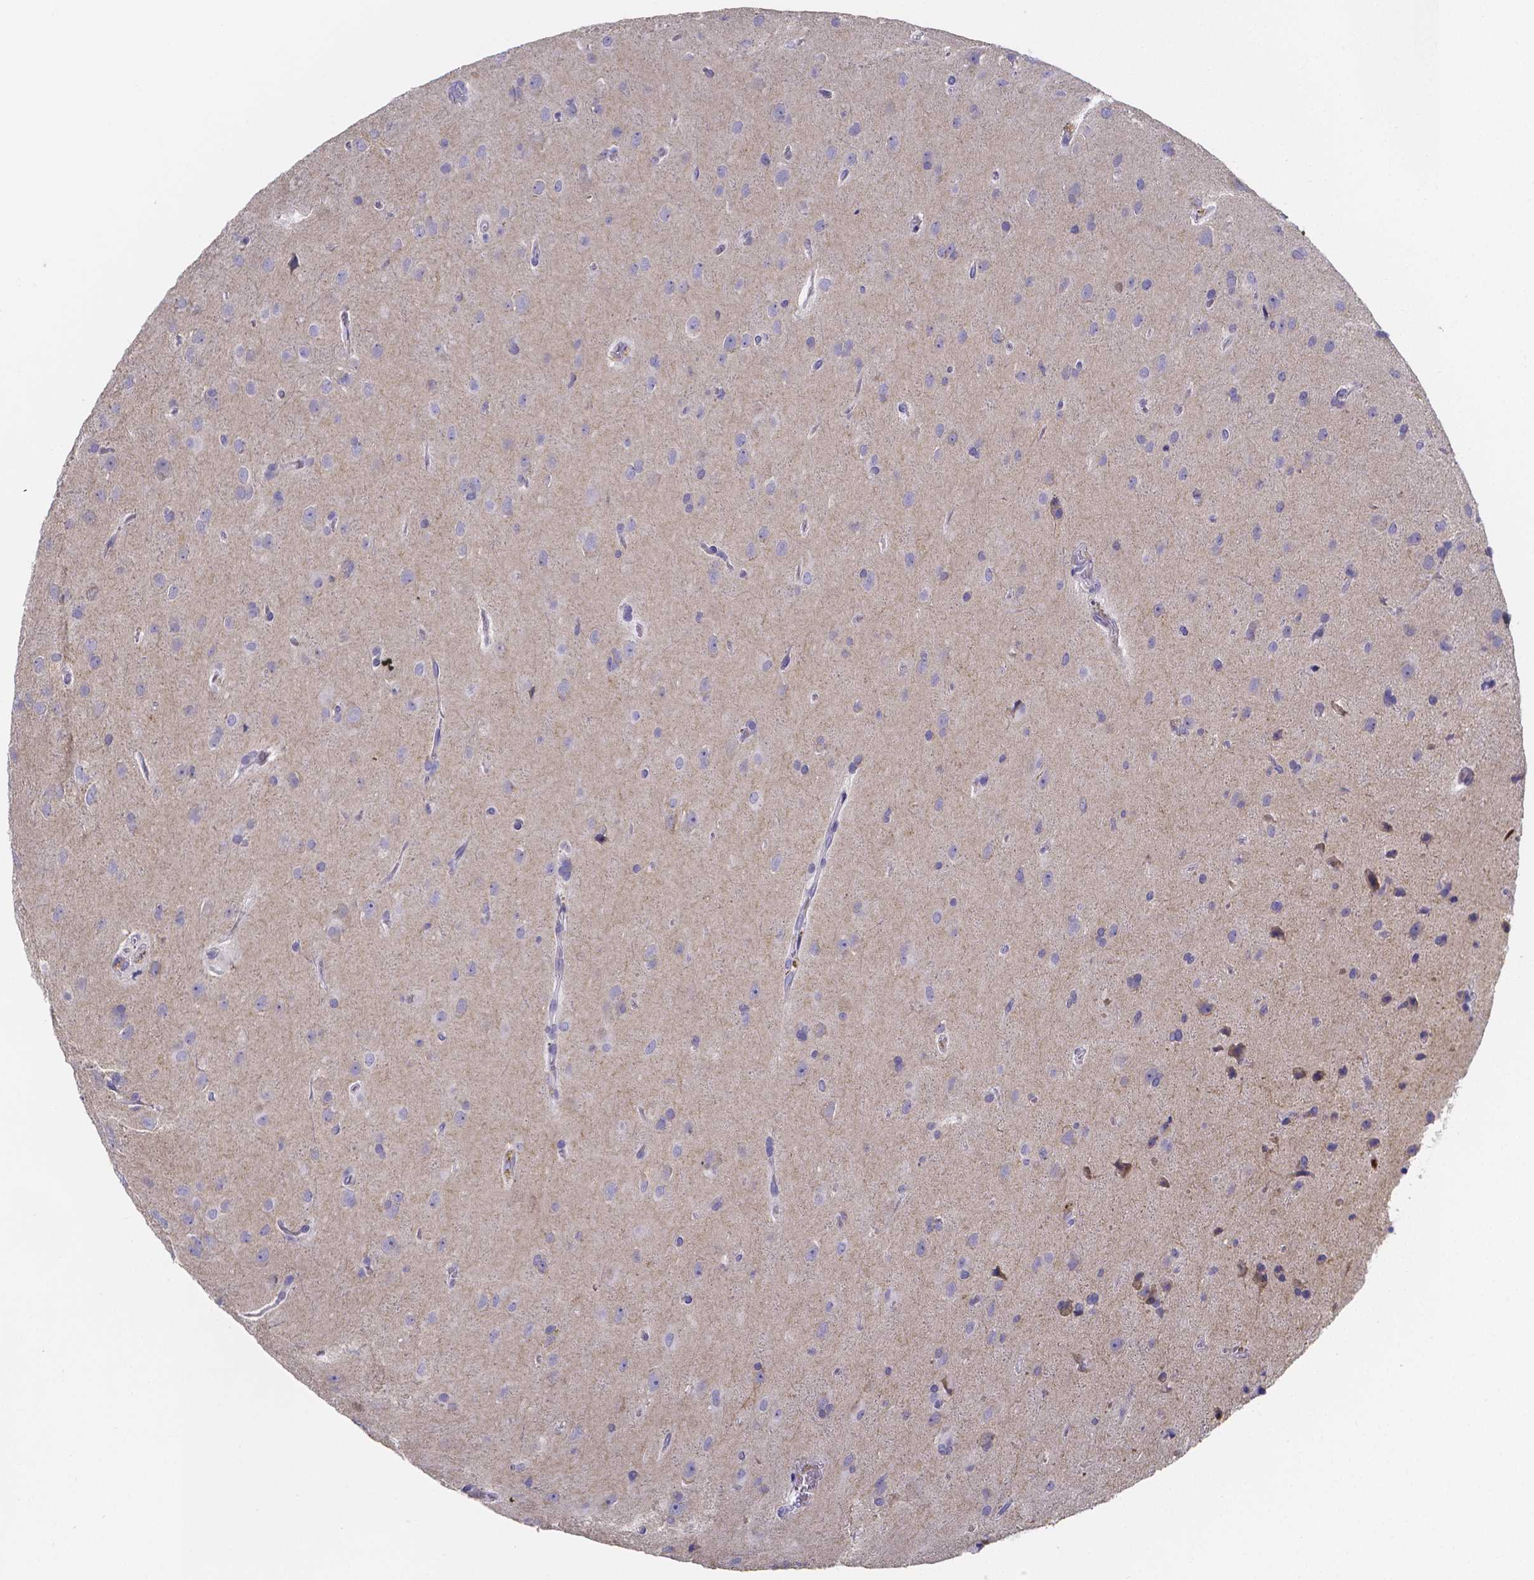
{"staining": {"intensity": "negative", "quantity": "none", "location": "none"}, "tissue": "glioma", "cell_type": "Tumor cells", "image_type": "cancer", "snomed": [{"axis": "morphology", "description": "Glioma, malignant, Low grade"}, {"axis": "topography", "description": "Brain"}], "caption": "Immunohistochemistry photomicrograph of human malignant low-grade glioma stained for a protein (brown), which reveals no expression in tumor cells. (Stains: DAB (3,3'-diaminobenzidine) immunohistochemistry (IHC) with hematoxylin counter stain, Microscopy: brightfield microscopy at high magnification).", "gene": "GABRA3", "patient": {"sex": "male", "age": 58}}